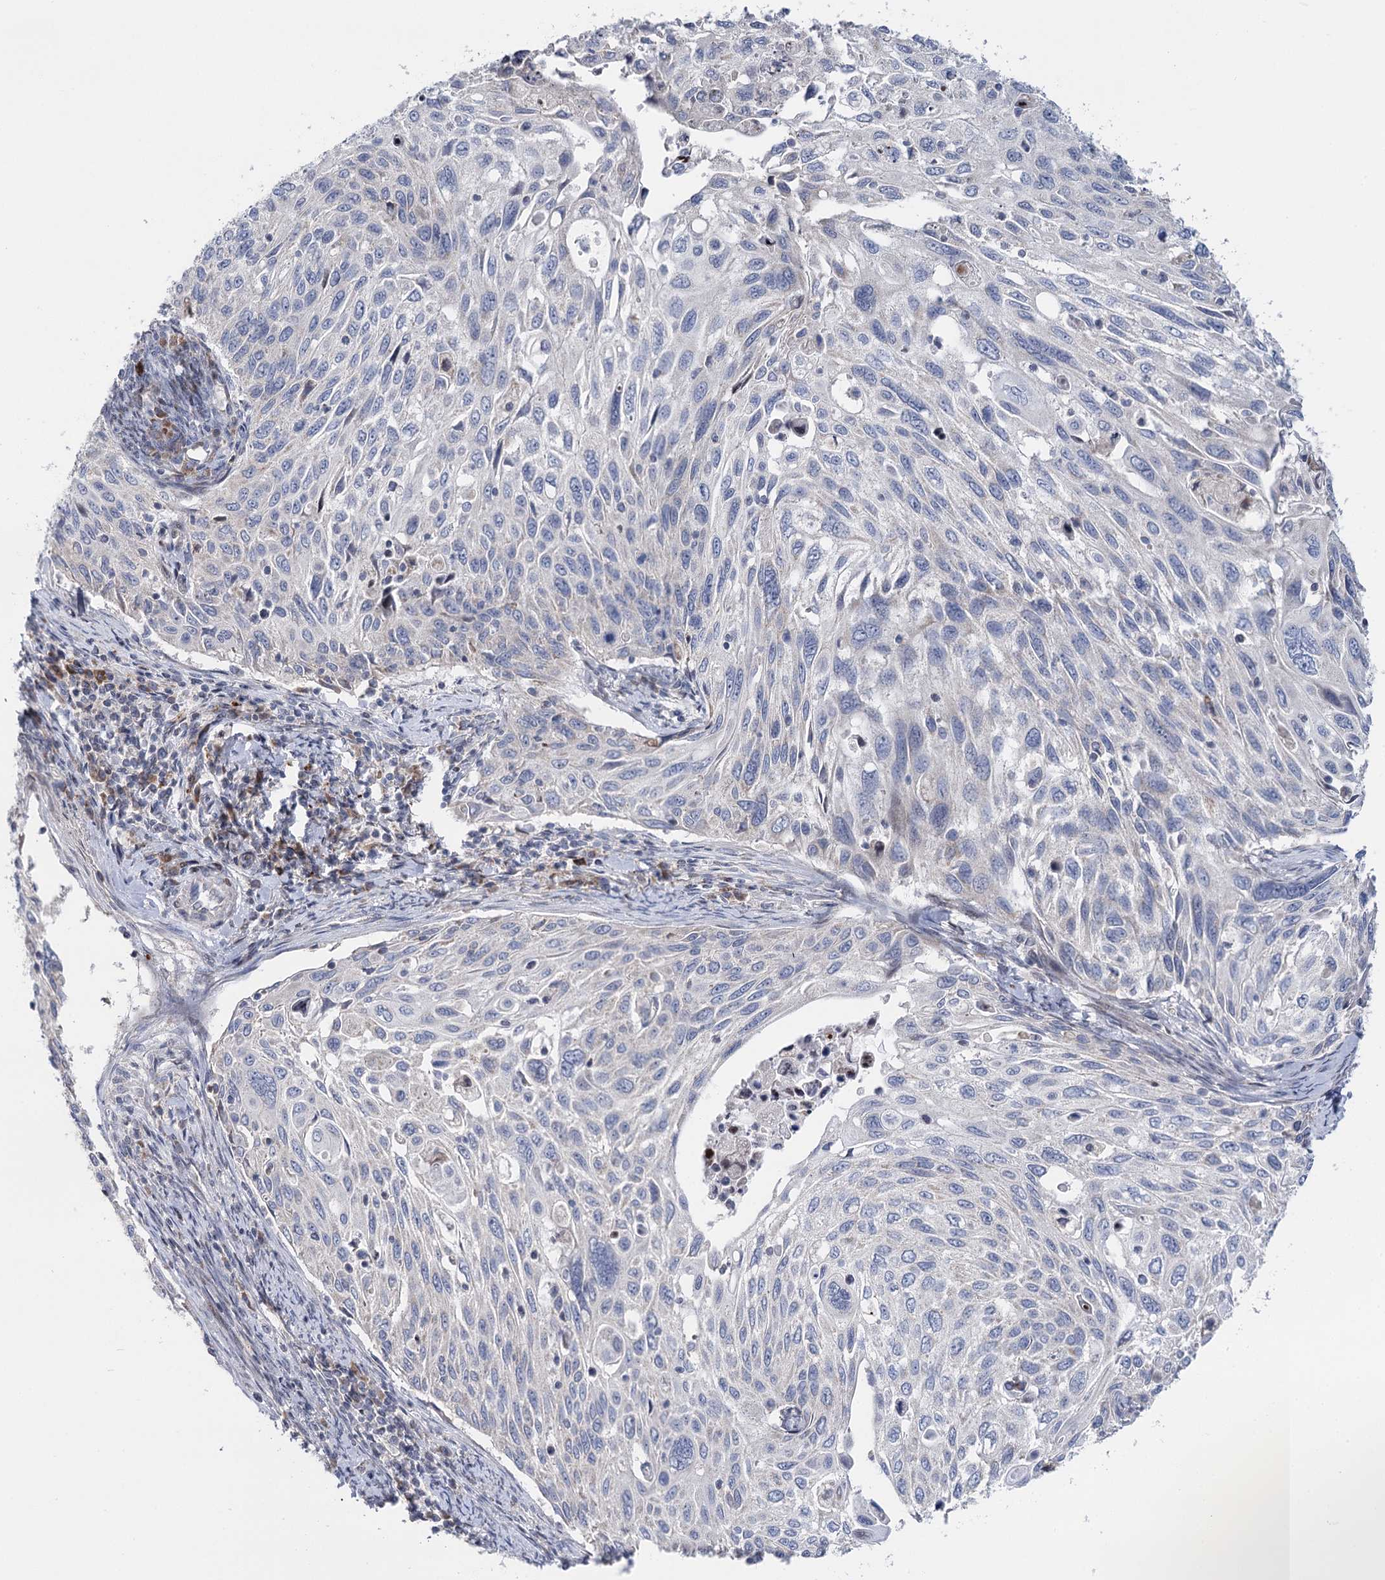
{"staining": {"intensity": "negative", "quantity": "none", "location": "none"}, "tissue": "cervical cancer", "cell_type": "Tumor cells", "image_type": "cancer", "snomed": [{"axis": "morphology", "description": "Squamous cell carcinoma, NOS"}, {"axis": "topography", "description": "Cervix"}], "caption": "Protein analysis of squamous cell carcinoma (cervical) demonstrates no significant expression in tumor cells. Nuclei are stained in blue.", "gene": "PTGR1", "patient": {"sex": "female", "age": 70}}